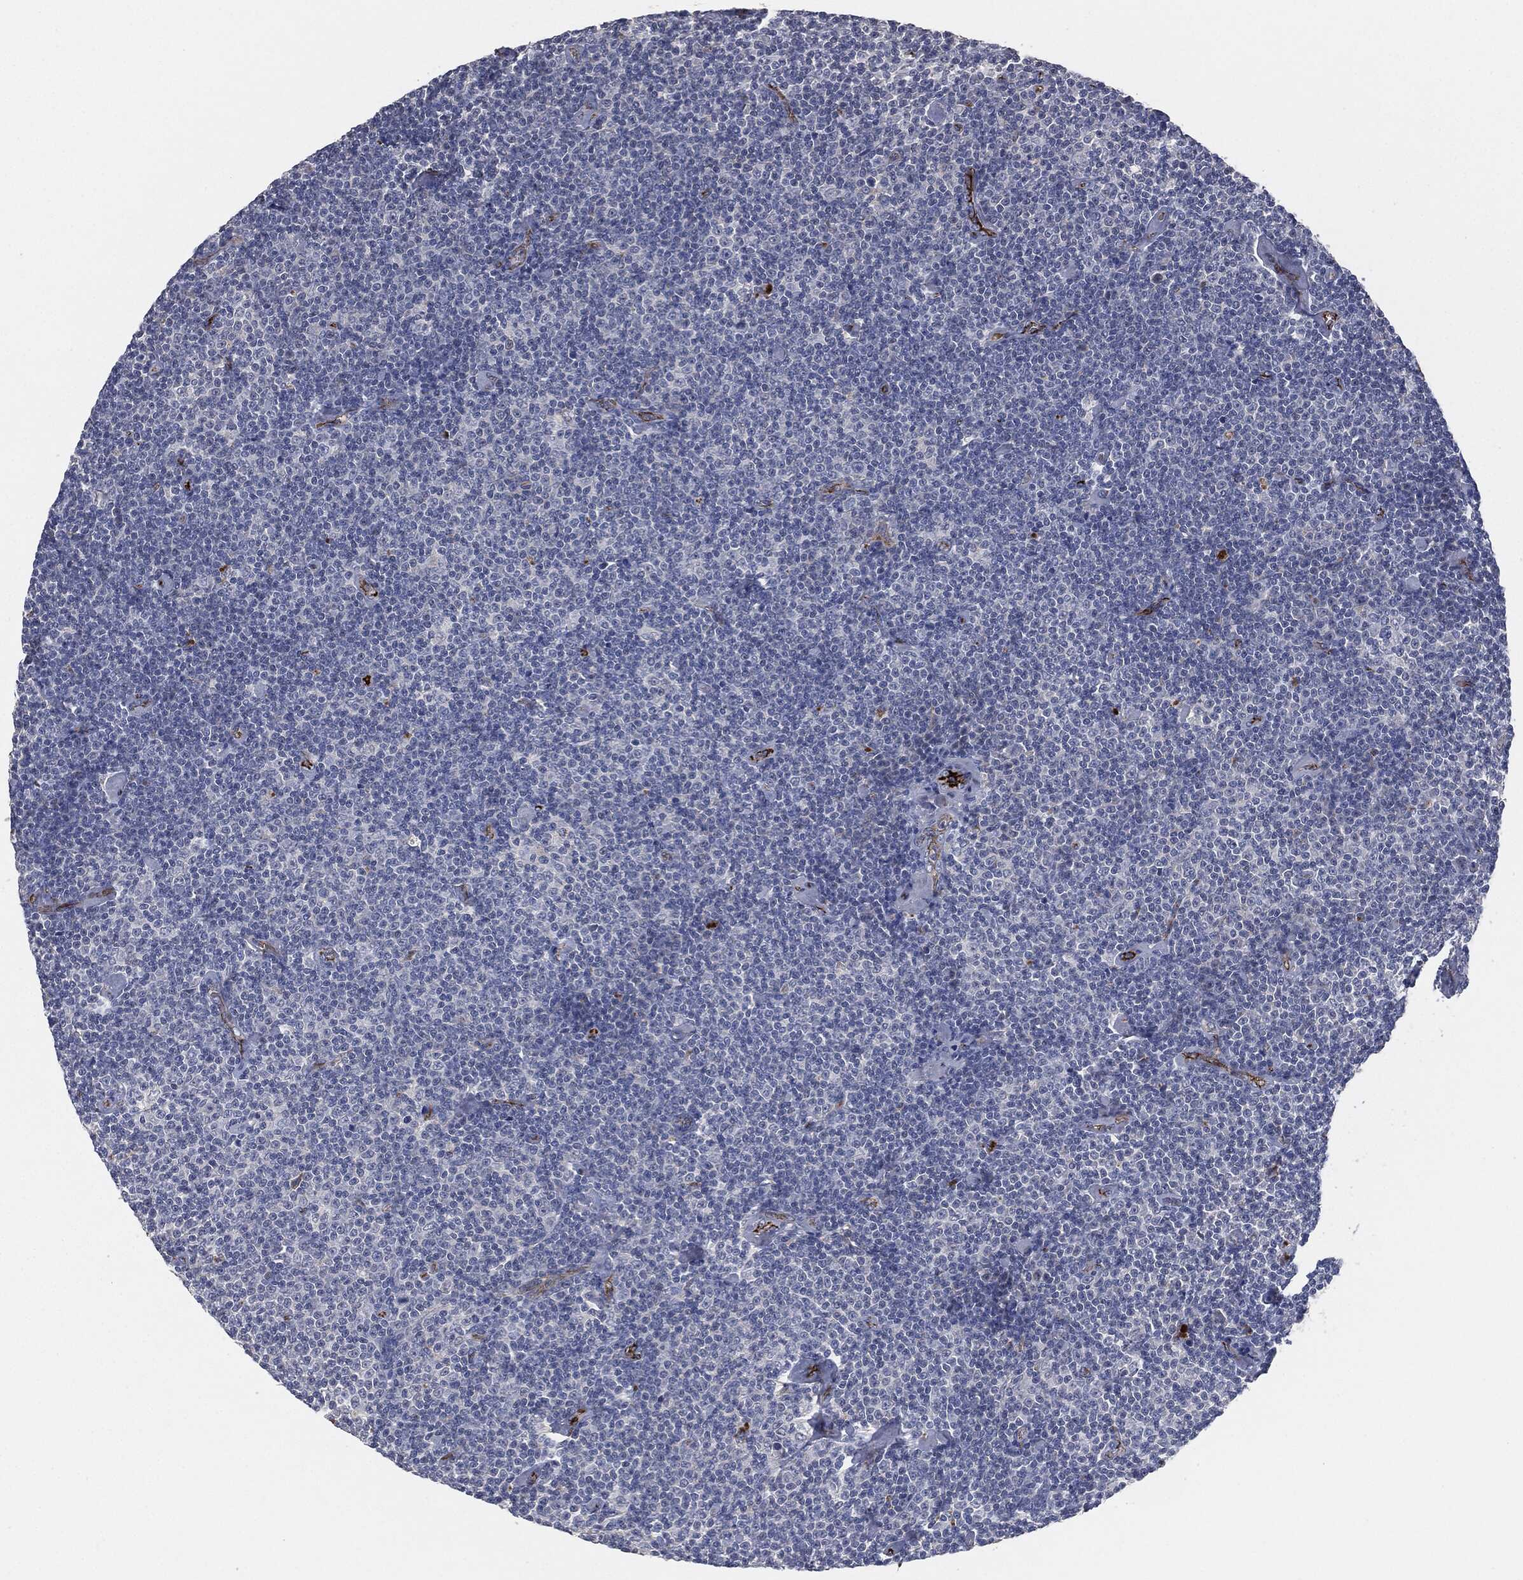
{"staining": {"intensity": "negative", "quantity": "none", "location": "none"}, "tissue": "lymphoma", "cell_type": "Tumor cells", "image_type": "cancer", "snomed": [{"axis": "morphology", "description": "Malignant lymphoma, non-Hodgkin's type, Low grade"}, {"axis": "topography", "description": "Lymph node"}], "caption": "A high-resolution photomicrograph shows immunohistochemistry staining of low-grade malignant lymphoma, non-Hodgkin's type, which demonstrates no significant staining in tumor cells. (DAB (3,3'-diaminobenzidine) immunohistochemistry (IHC) visualized using brightfield microscopy, high magnification).", "gene": "APOB", "patient": {"sex": "male", "age": 81}}